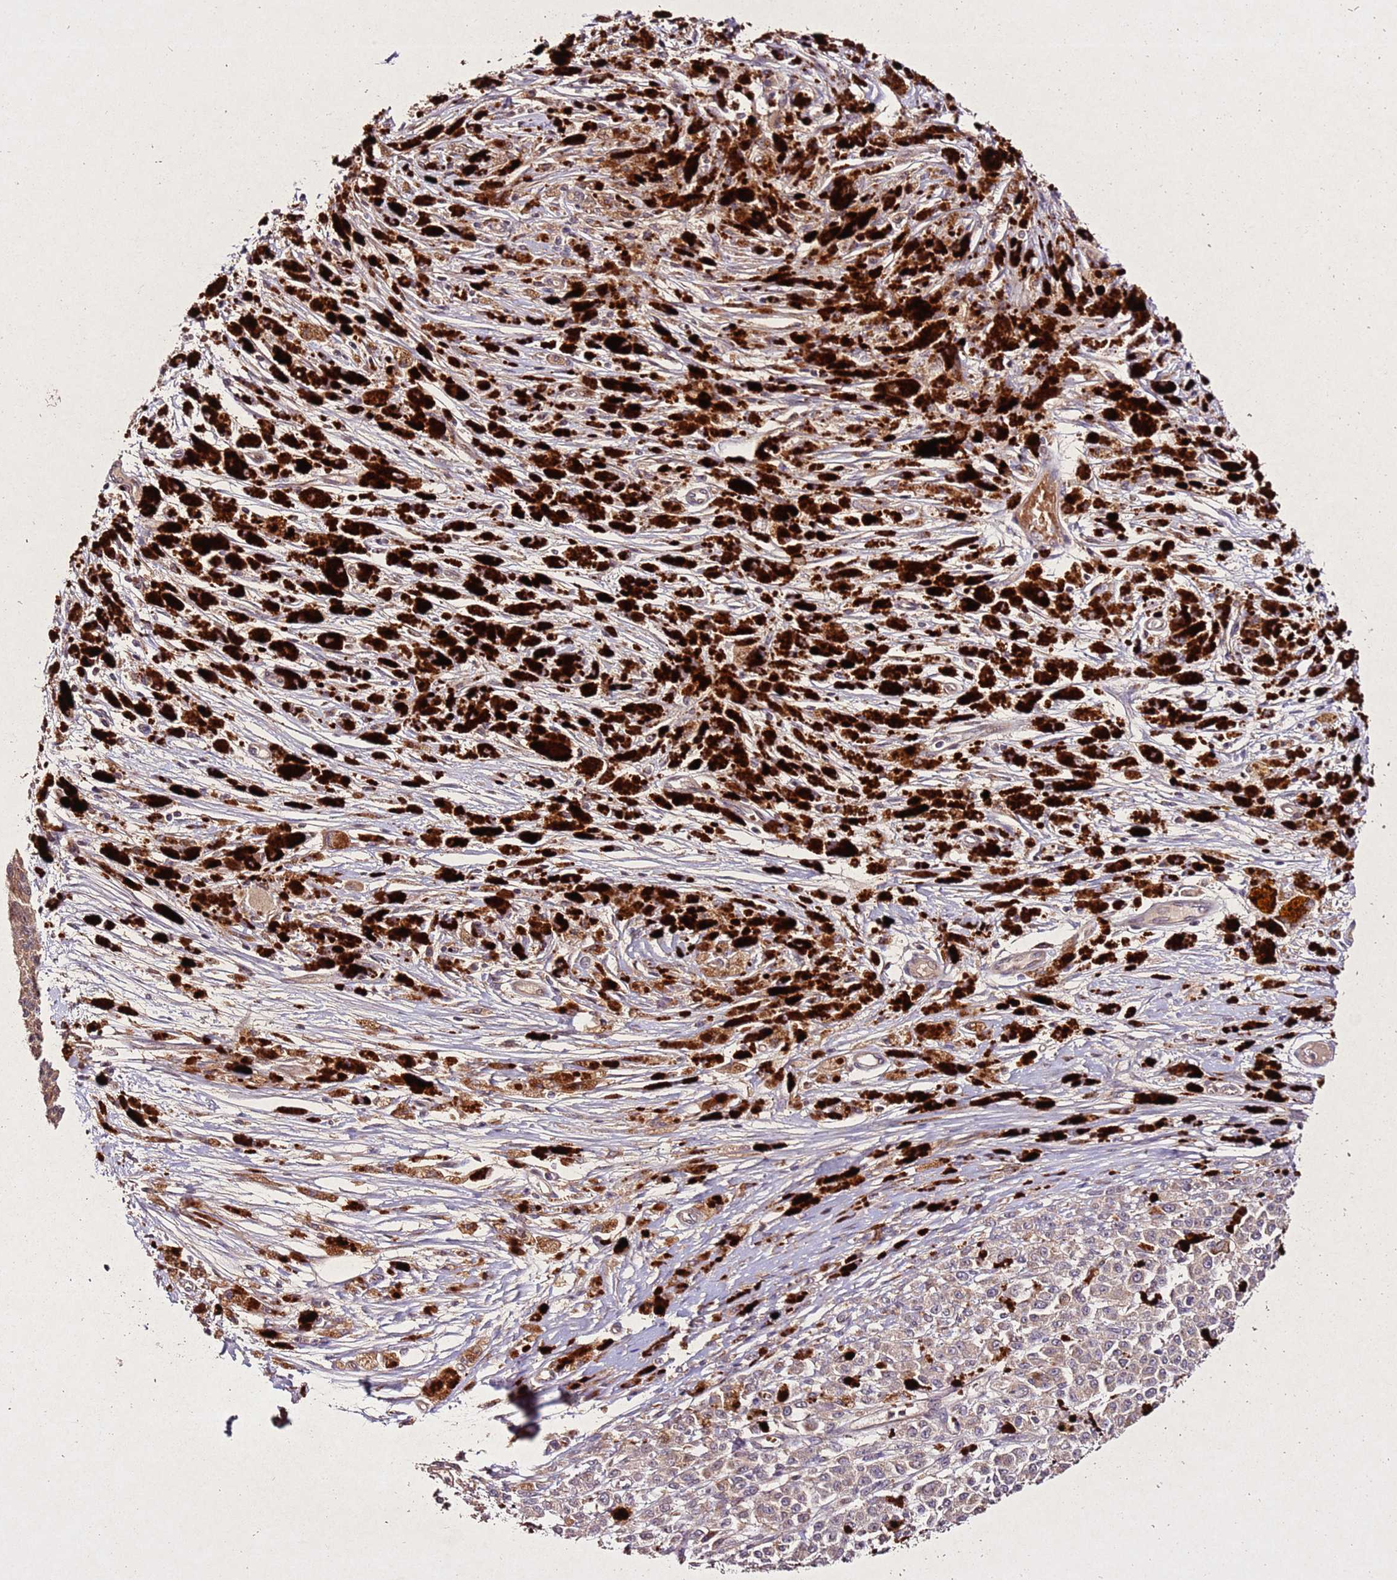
{"staining": {"intensity": "weak", "quantity": "<25%", "location": "cytoplasmic/membranous"}, "tissue": "melanoma", "cell_type": "Tumor cells", "image_type": "cancer", "snomed": [{"axis": "morphology", "description": "Malignant melanoma, NOS"}, {"axis": "topography", "description": "Skin"}], "caption": "Tumor cells show no significant expression in melanoma.", "gene": "PTMA", "patient": {"sex": "female", "age": 52}}